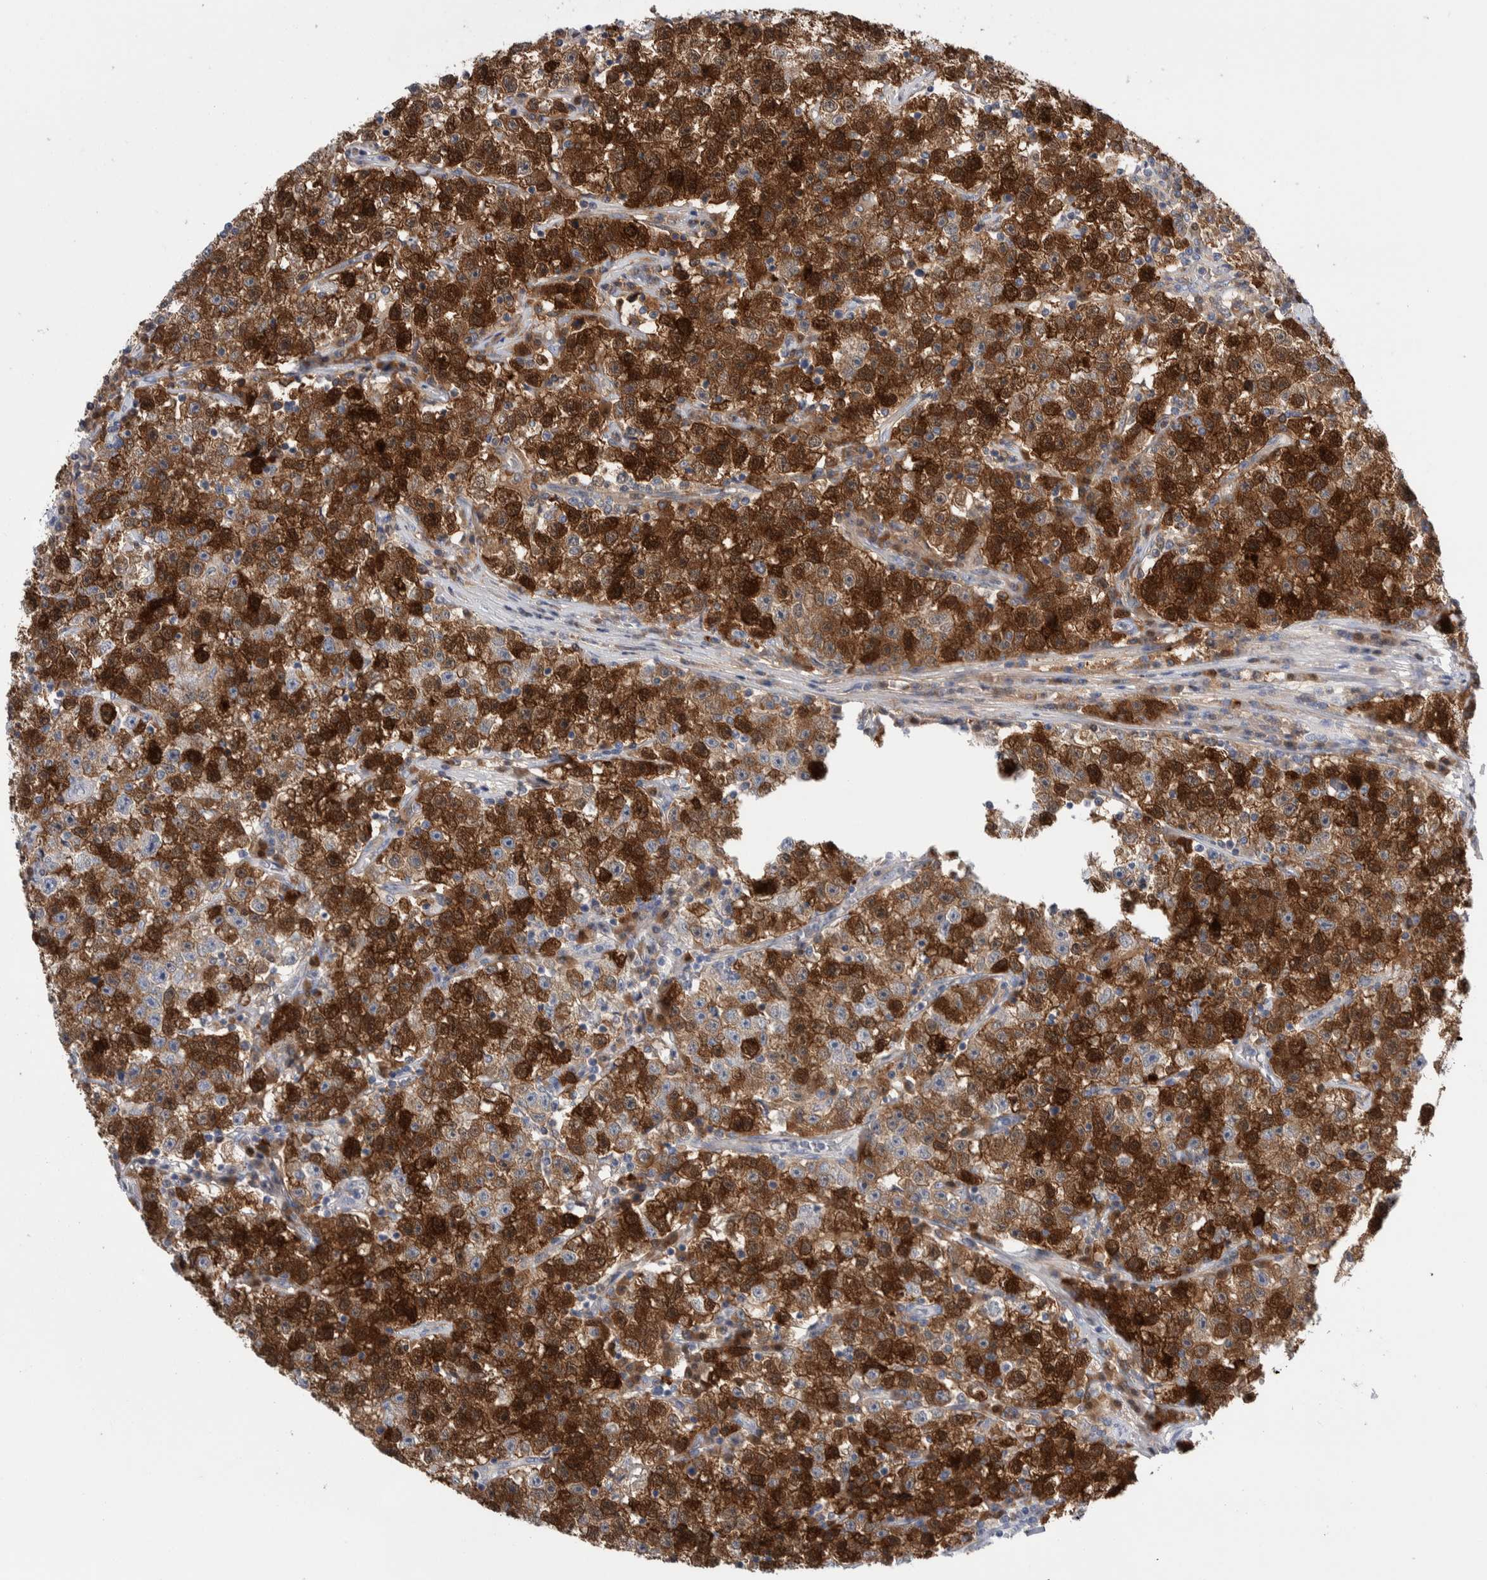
{"staining": {"intensity": "strong", "quantity": ">75%", "location": "cytoplasmic/membranous,nuclear"}, "tissue": "testis cancer", "cell_type": "Tumor cells", "image_type": "cancer", "snomed": [{"axis": "morphology", "description": "Seminoma, NOS"}, {"axis": "topography", "description": "Testis"}], "caption": "This histopathology image shows IHC staining of human testis cancer (seminoma), with high strong cytoplasmic/membranous and nuclear positivity in about >75% of tumor cells.", "gene": "LURAP1L", "patient": {"sex": "male", "age": 22}}